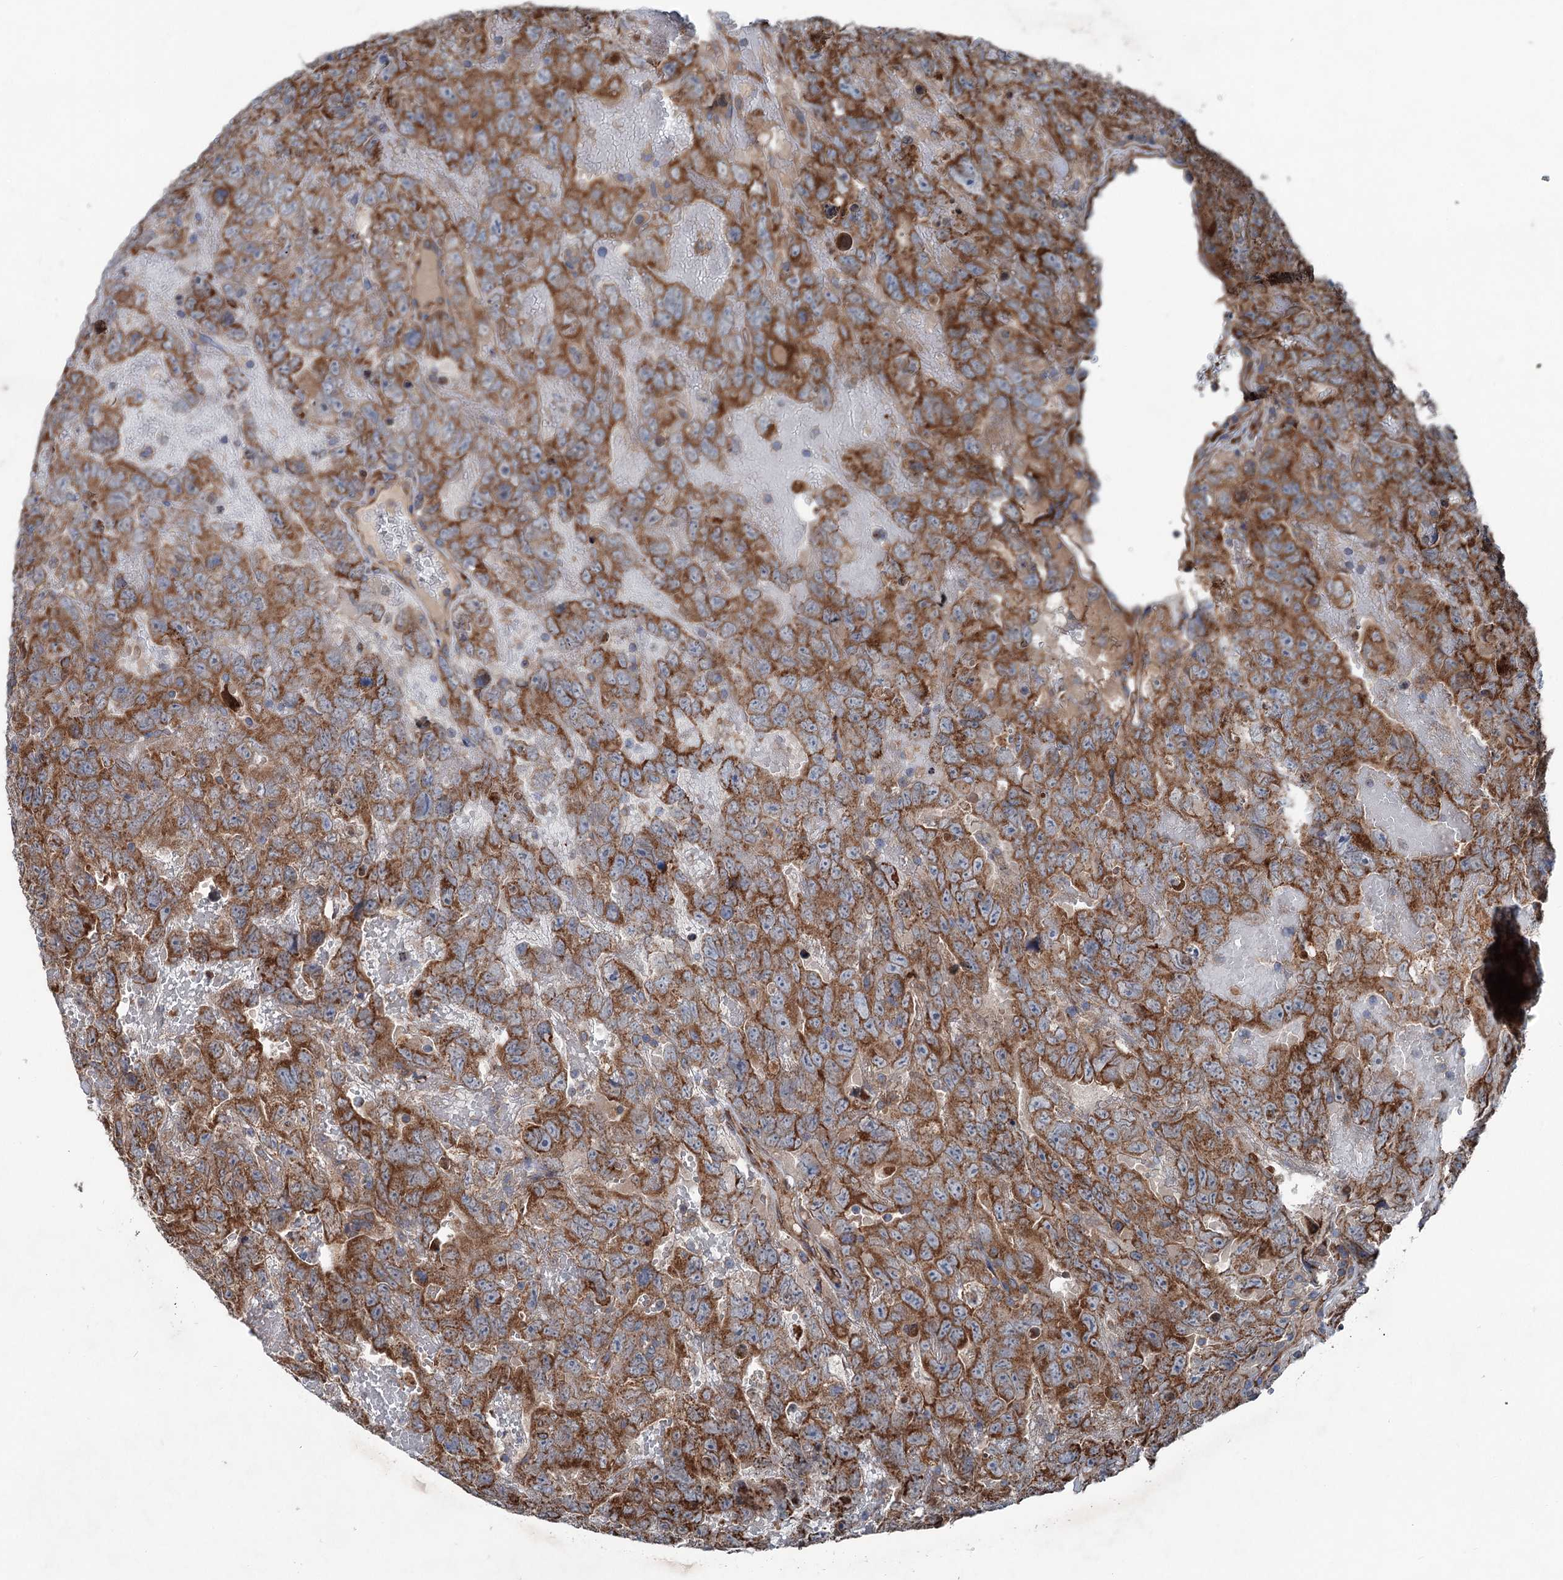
{"staining": {"intensity": "strong", "quantity": ">75%", "location": "cytoplasmic/membranous"}, "tissue": "testis cancer", "cell_type": "Tumor cells", "image_type": "cancer", "snomed": [{"axis": "morphology", "description": "Carcinoma, Embryonal, NOS"}, {"axis": "topography", "description": "Testis"}], "caption": "An immunohistochemistry photomicrograph of tumor tissue is shown. Protein staining in brown labels strong cytoplasmic/membranous positivity in testis cancer (embryonal carcinoma) within tumor cells. Nuclei are stained in blue.", "gene": "CALCOCO1", "patient": {"sex": "male", "age": 45}}